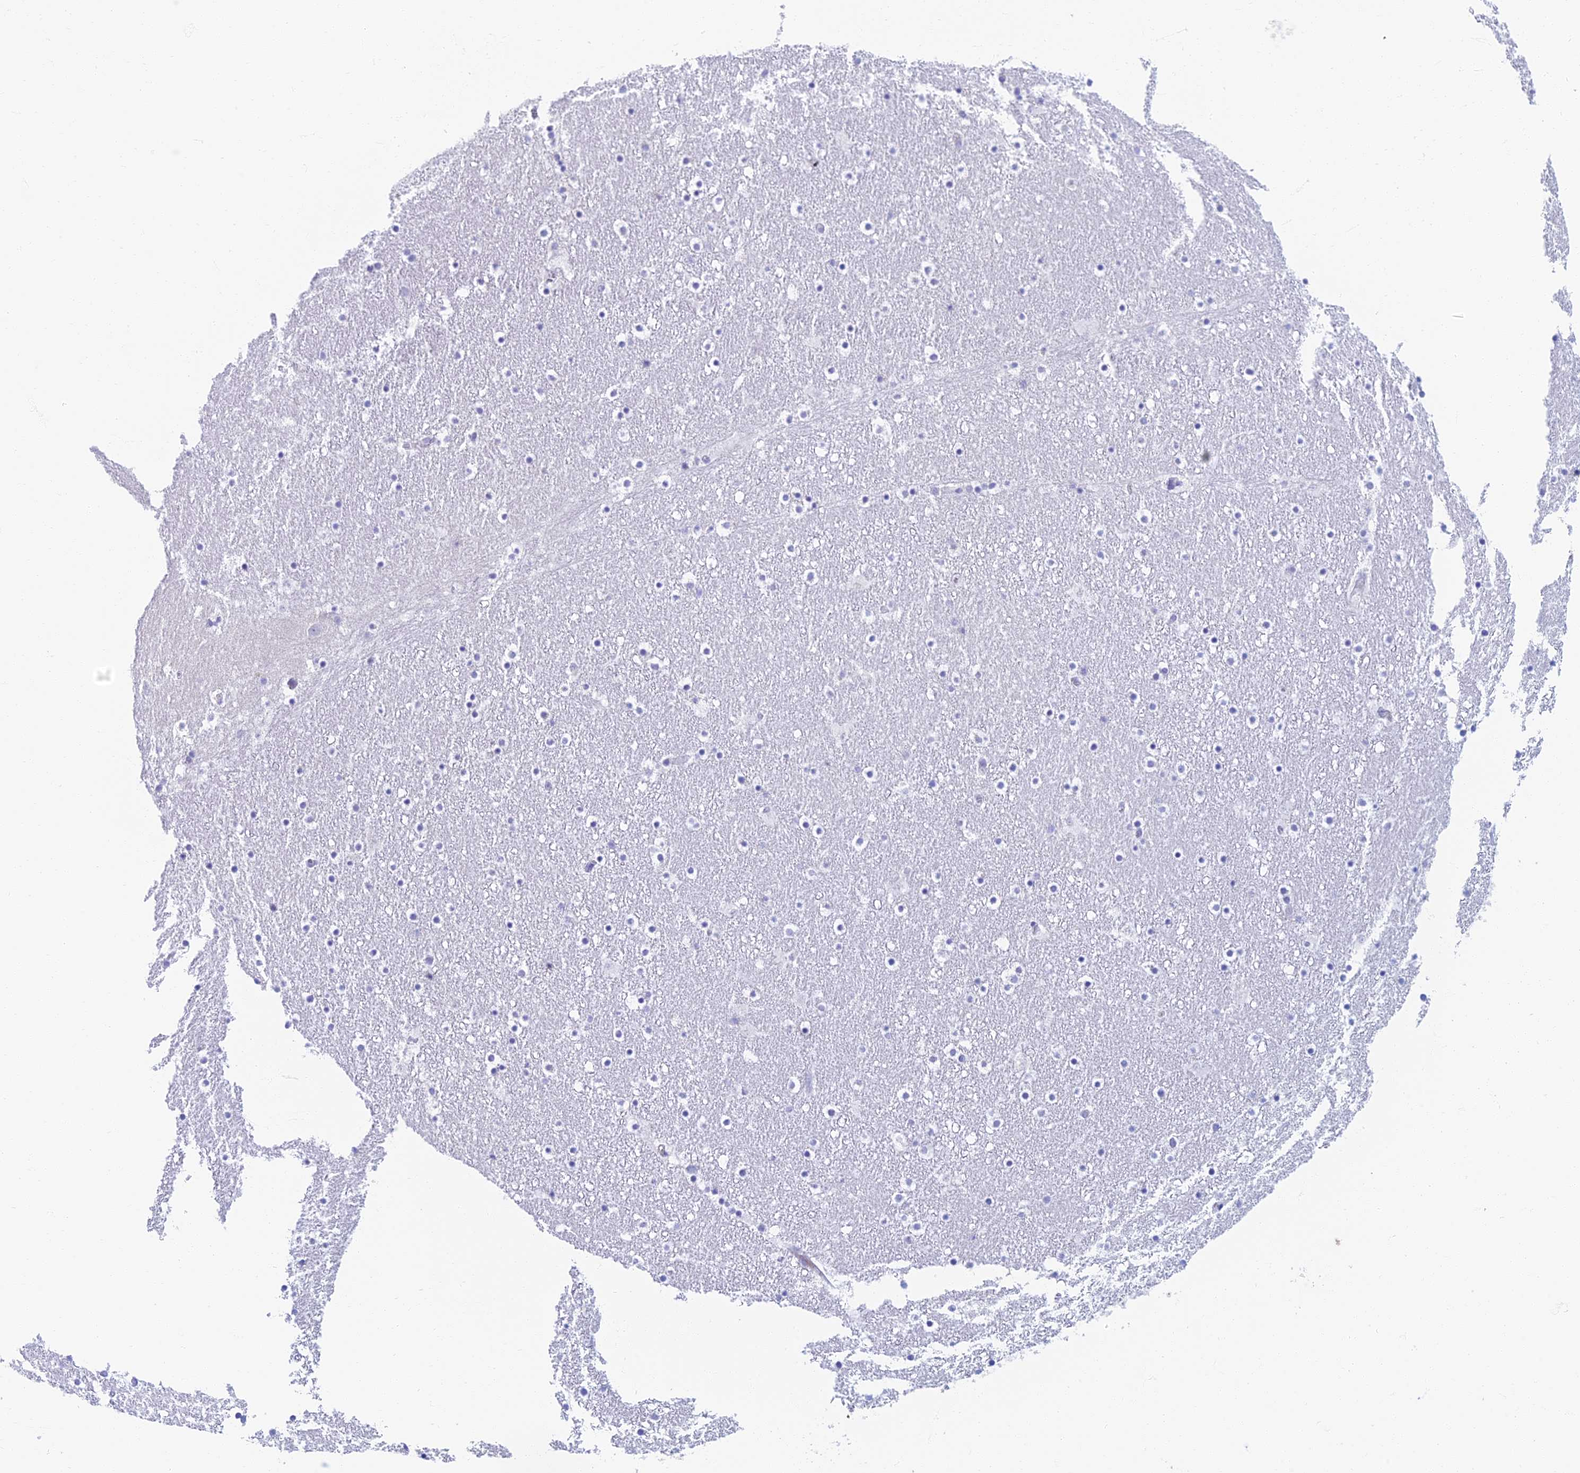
{"staining": {"intensity": "negative", "quantity": "none", "location": "none"}, "tissue": "caudate", "cell_type": "Glial cells", "image_type": "normal", "snomed": [{"axis": "morphology", "description": "Normal tissue, NOS"}, {"axis": "topography", "description": "Lateral ventricle wall"}], "caption": "Protein analysis of unremarkable caudate exhibits no significant staining in glial cells.", "gene": "ETFRF1", "patient": {"sex": "male", "age": 45}}